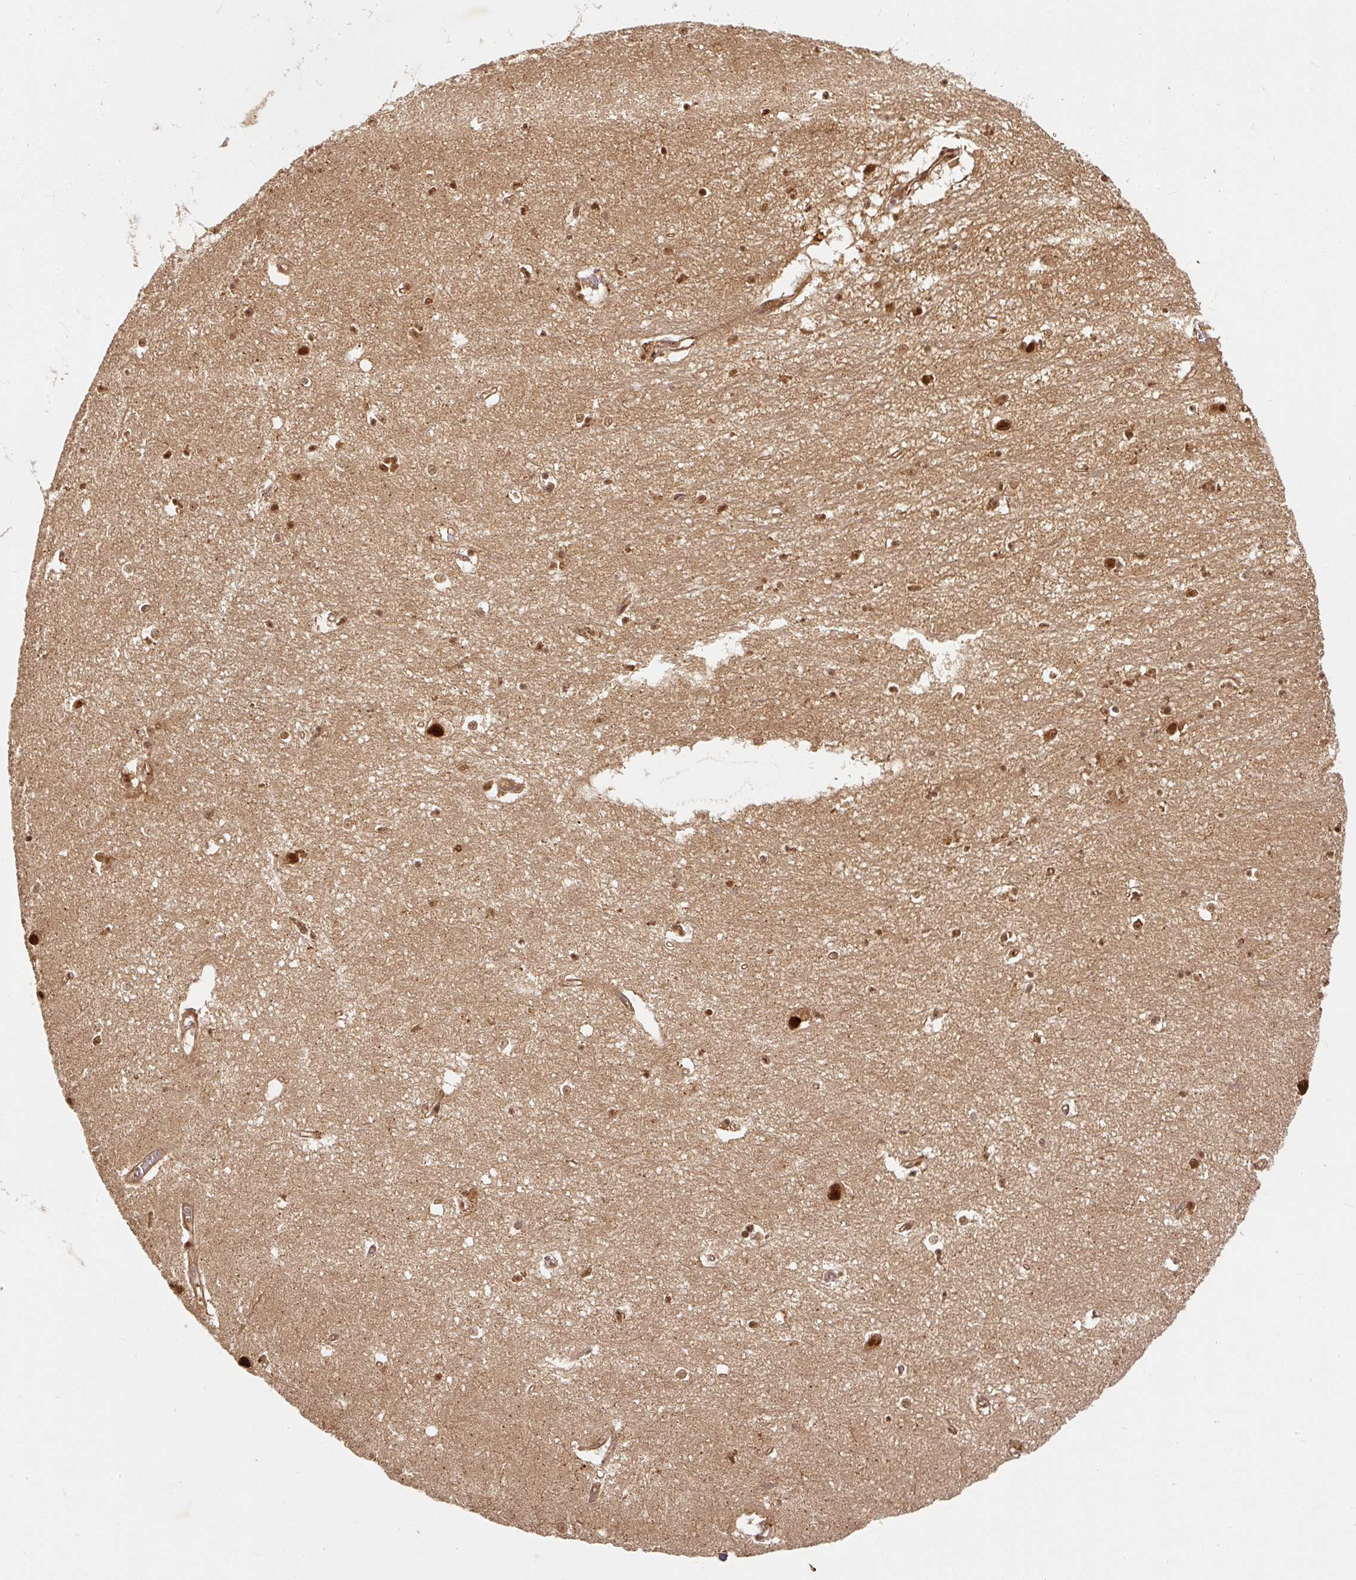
{"staining": {"intensity": "moderate", "quantity": ">75%", "location": "nuclear"}, "tissue": "hippocampus", "cell_type": "Glial cells", "image_type": "normal", "snomed": [{"axis": "morphology", "description": "Normal tissue, NOS"}, {"axis": "topography", "description": "Hippocampus"}], "caption": "Immunohistochemical staining of unremarkable hippocampus reveals >75% levels of moderate nuclear protein staining in about >75% of glial cells. (brown staining indicates protein expression, while blue staining denotes nuclei).", "gene": "PSMD1", "patient": {"sex": "female", "age": 64}}